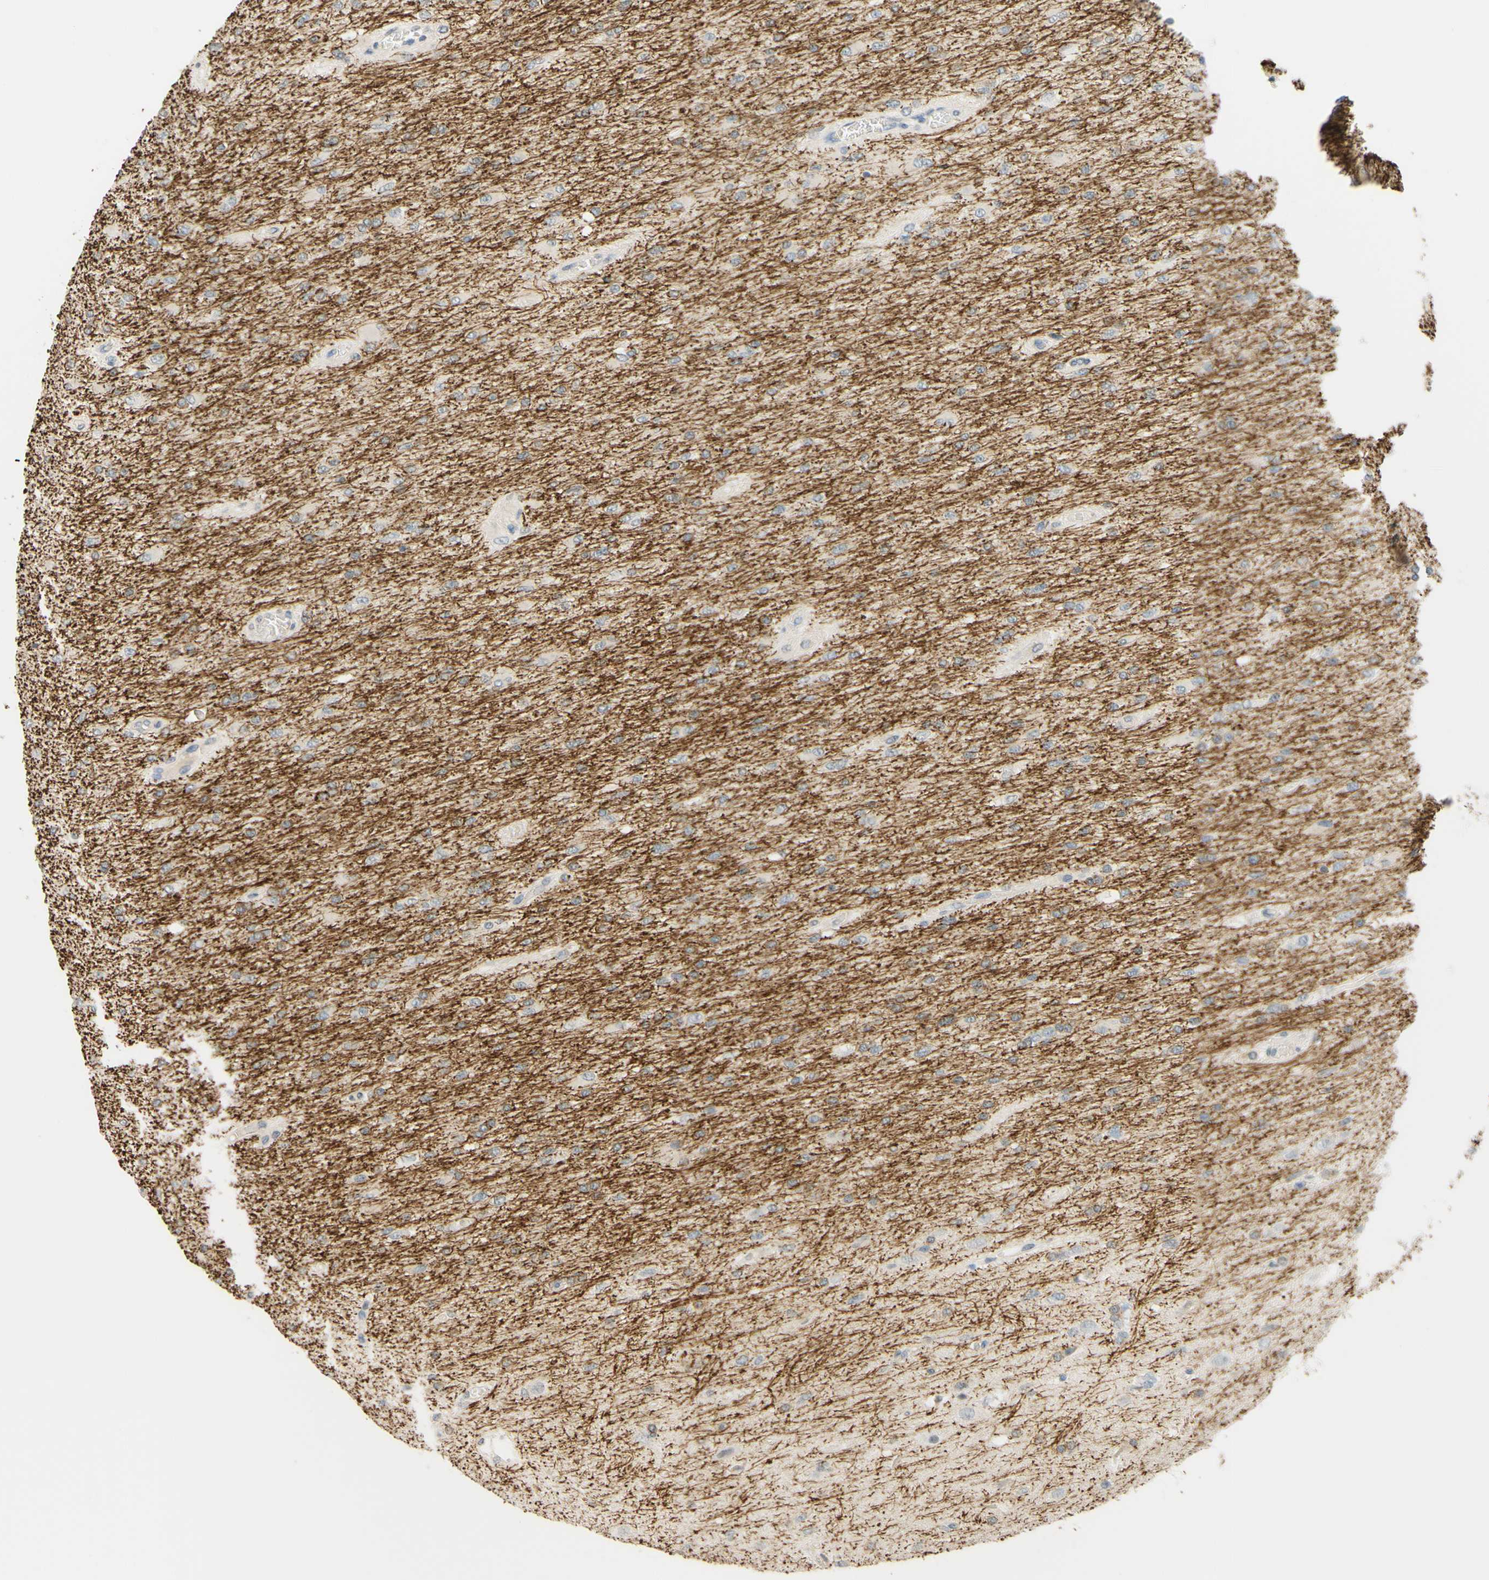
{"staining": {"intensity": "negative", "quantity": "none", "location": "none"}, "tissue": "glioma", "cell_type": "Tumor cells", "image_type": "cancer", "snomed": [{"axis": "morphology", "description": "Glioma, malignant, High grade"}, {"axis": "topography", "description": "Cerebral cortex"}], "caption": "An image of malignant glioma (high-grade) stained for a protein displays no brown staining in tumor cells.", "gene": "MAG", "patient": {"sex": "female", "age": 36}}